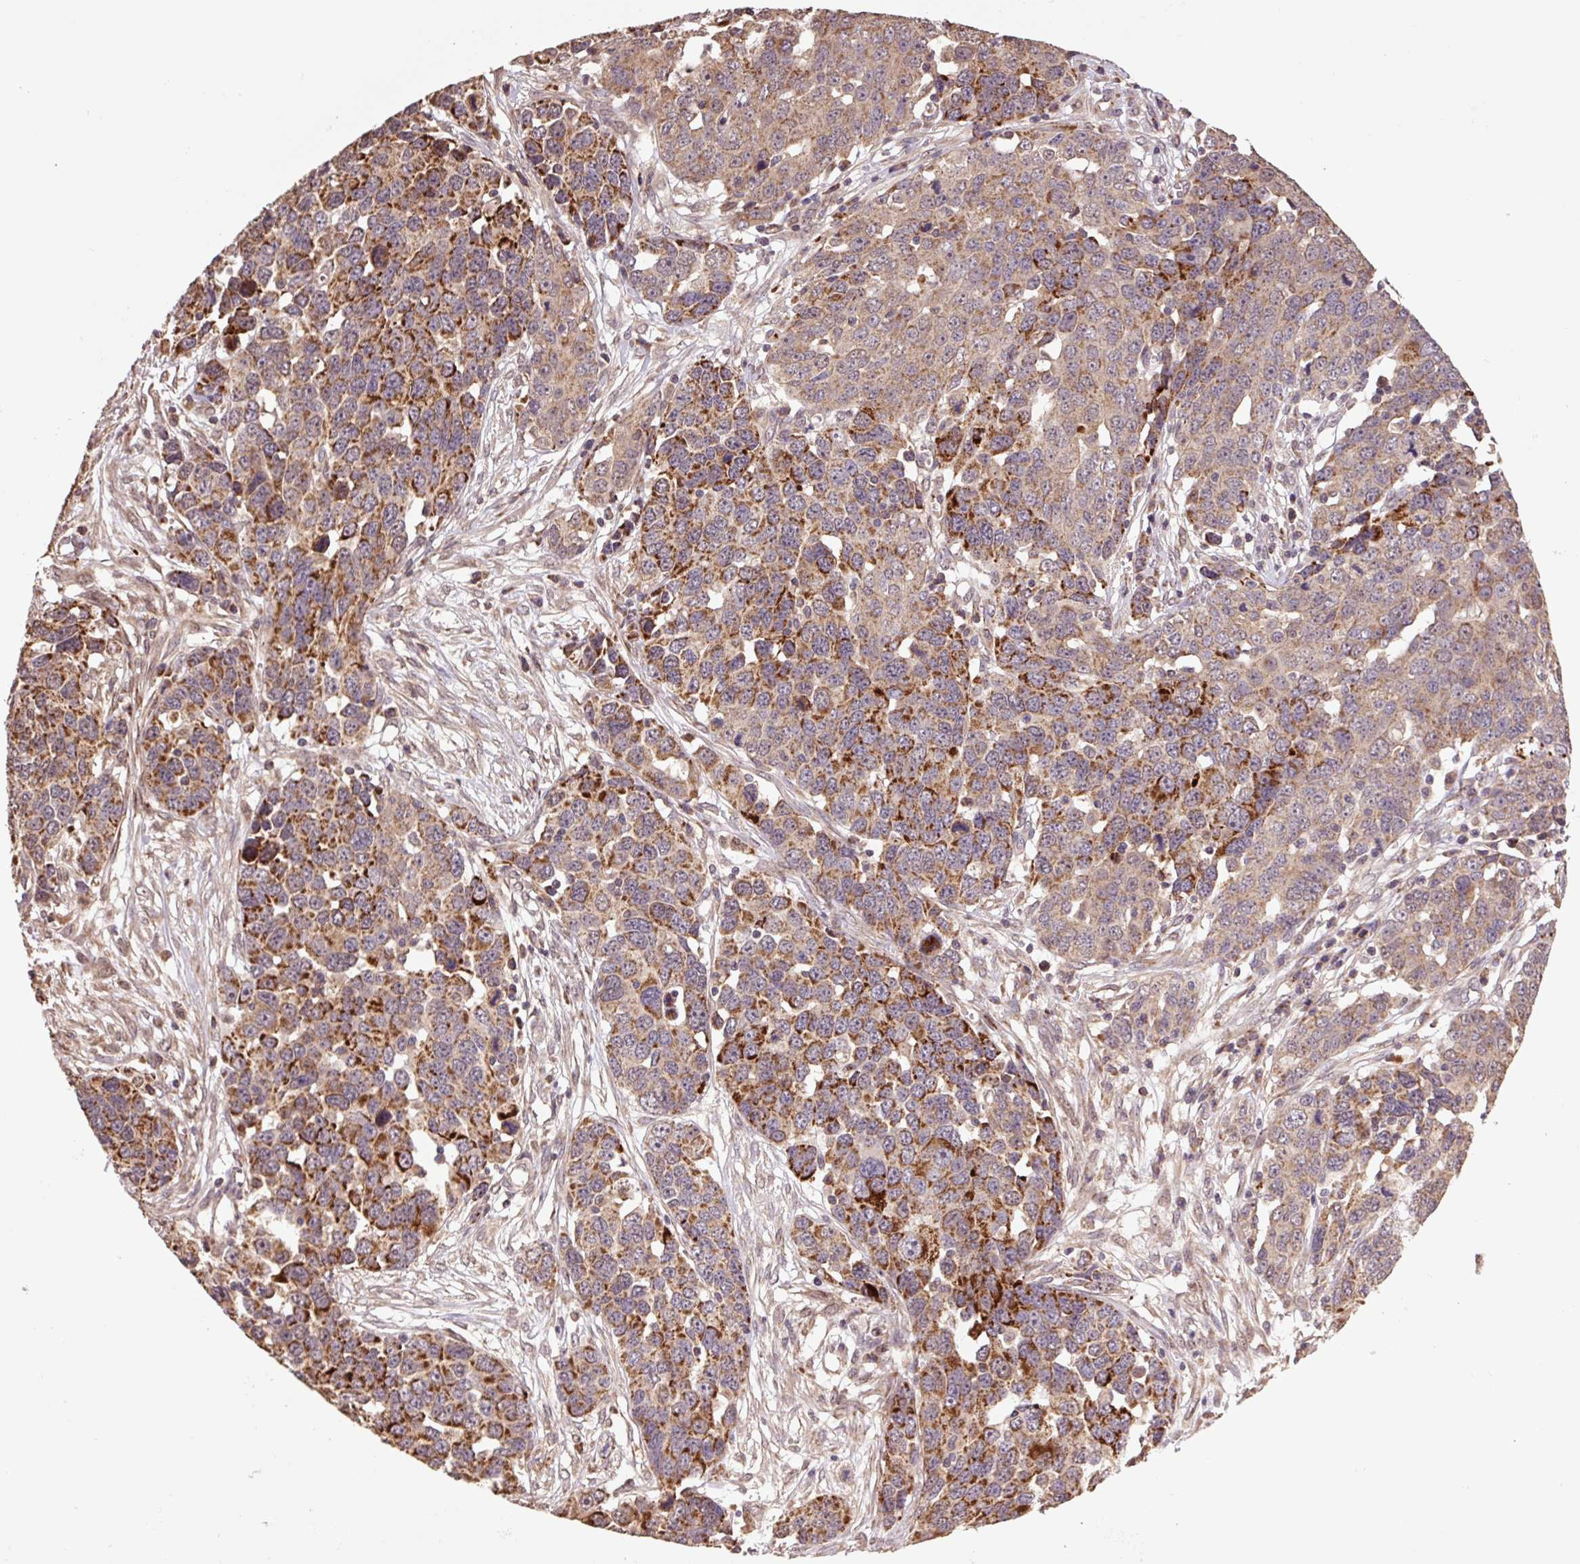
{"staining": {"intensity": "moderate", "quantity": ">75%", "location": "cytoplasmic/membranous"}, "tissue": "ovarian cancer", "cell_type": "Tumor cells", "image_type": "cancer", "snomed": [{"axis": "morphology", "description": "Cystadenocarcinoma, serous, NOS"}, {"axis": "topography", "description": "Ovary"}], "caption": "Immunohistochemical staining of ovarian cancer displays medium levels of moderate cytoplasmic/membranous protein staining in about >75% of tumor cells. (Stains: DAB (3,3'-diaminobenzidine) in brown, nuclei in blue, Microscopy: brightfield microscopy at high magnification).", "gene": "TMEM160", "patient": {"sex": "female", "age": 76}}